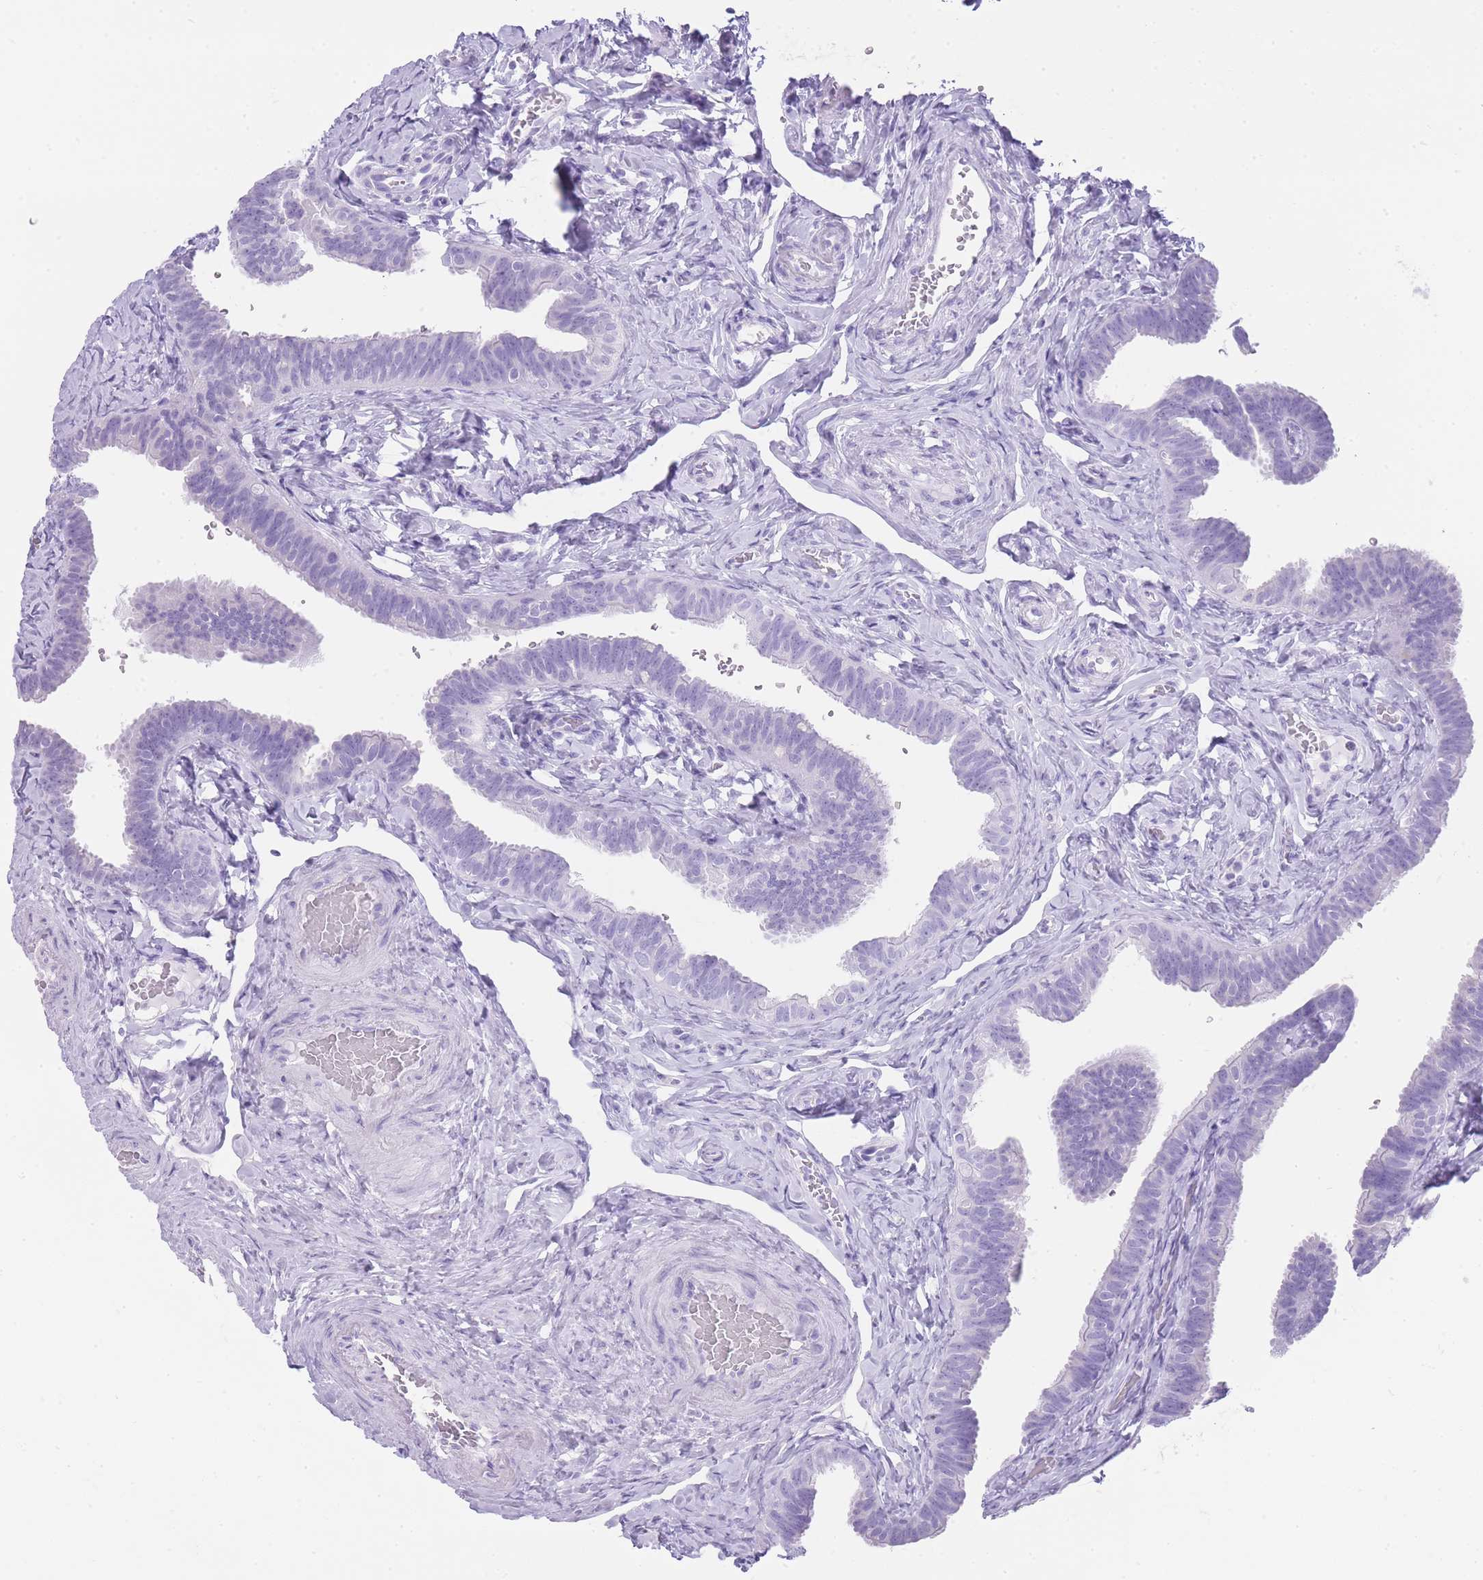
{"staining": {"intensity": "negative", "quantity": "none", "location": "none"}, "tissue": "fallopian tube", "cell_type": "Glandular cells", "image_type": "normal", "snomed": [{"axis": "morphology", "description": "Normal tissue, NOS"}, {"axis": "topography", "description": "Fallopian tube"}], "caption": "DAB (3,3'-diaminobenzidine) immunohistochemical staining of unremarkable fallopian tube exhibits no significant positivity in glandular cells.", "gene": "INS", "patient": {"sex": "female", "age": 39}}